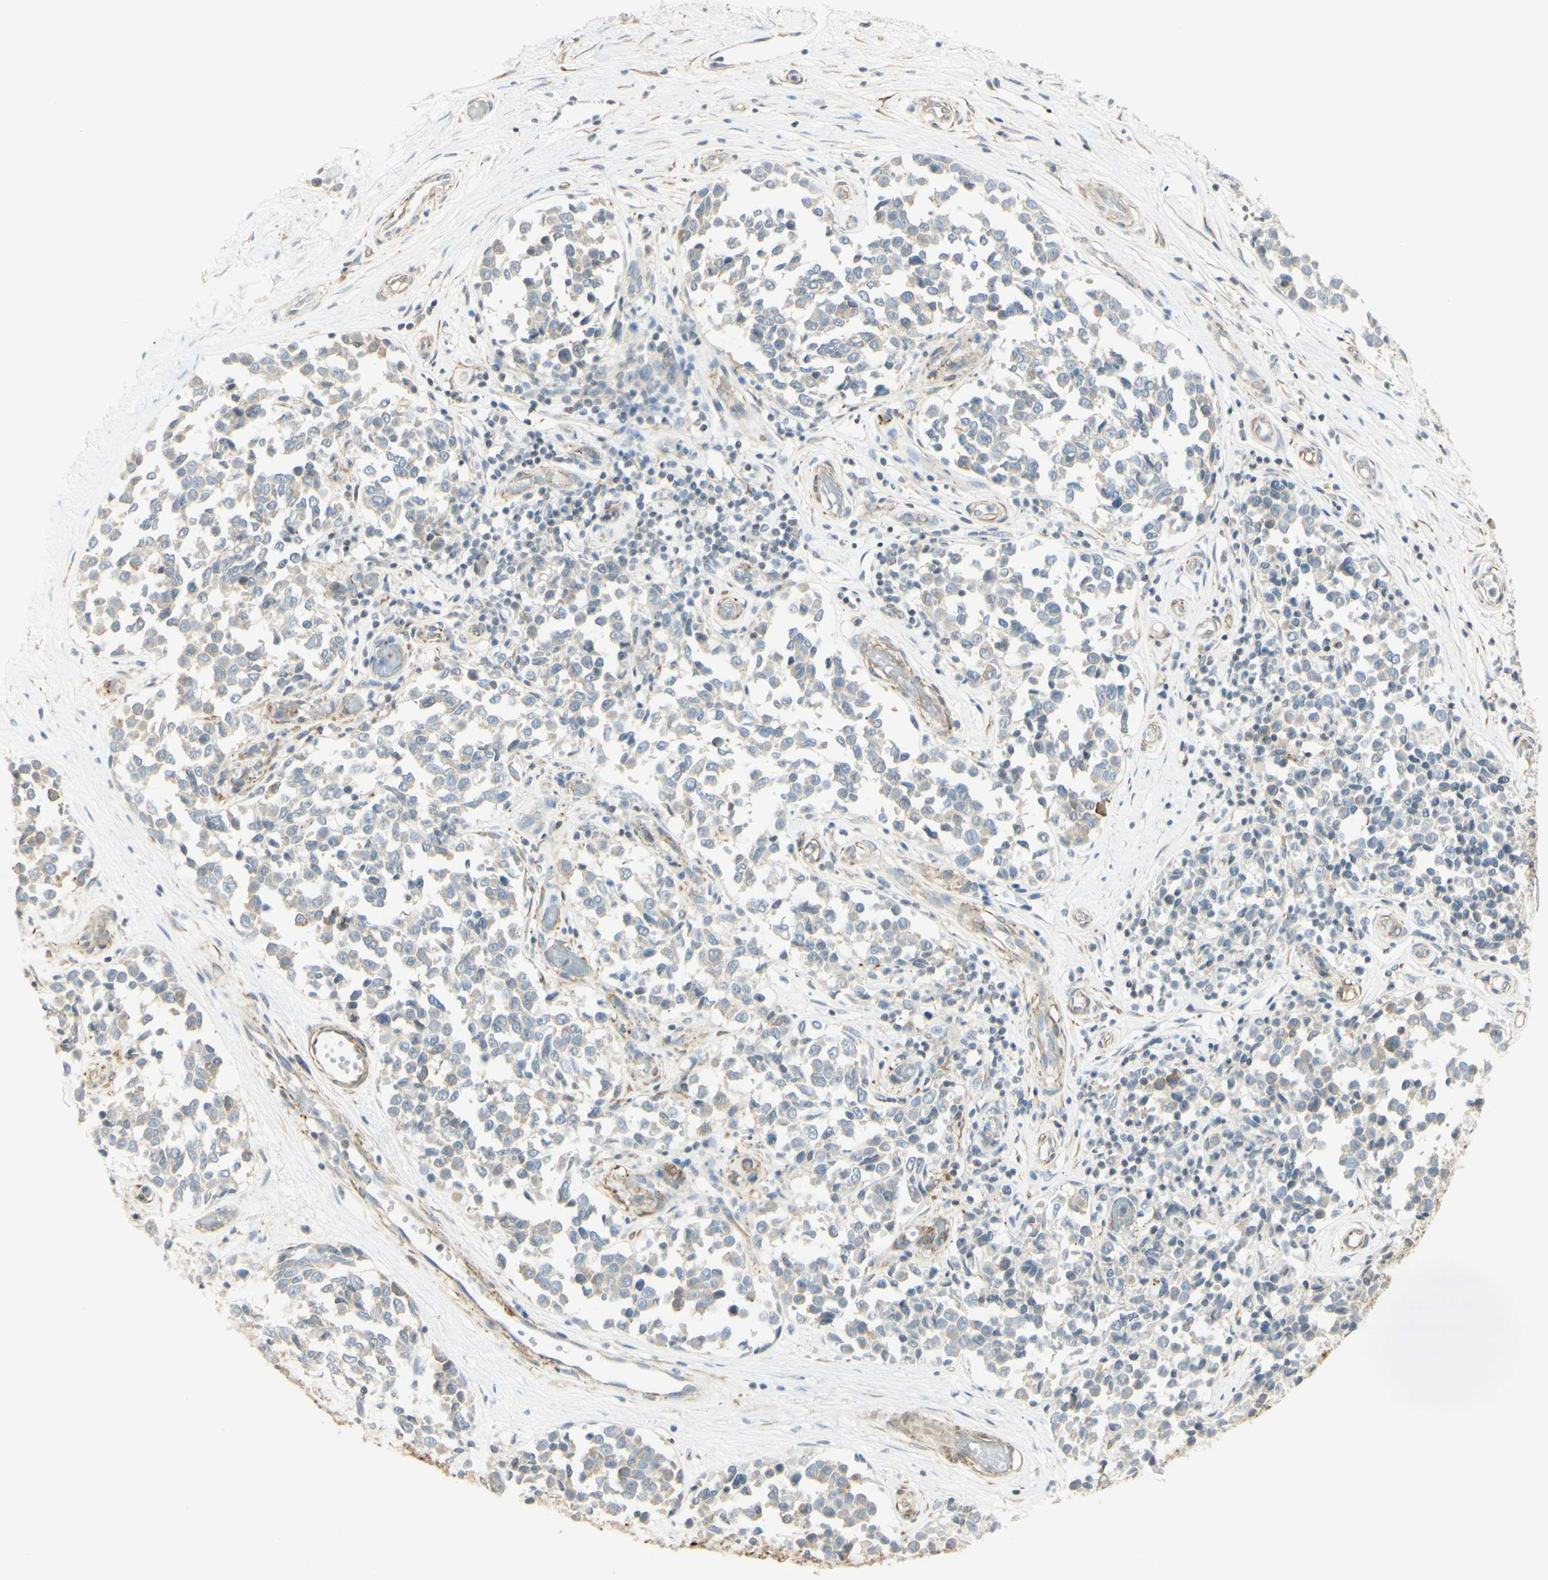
{"staining": {"intensity": "weak", "quantity": "25%-75%", "location": "cytoplasmic/membranous"}, "tissue": "melanoma", "cell_type": "Tumor cells", "image_type": "cancer", "snomed": [{"axis": "morphology", "description": "Malignant melanoma, NOS"}, {"axis": "topography", "description": "Skin"}], "caption": "Melanoma stained with a brown dye shows weak cytoplasmic/membranous positive positivity in approximately 25%-75% of tumor cells.", "gene": "MAP1B", "patient": {"sex": "female", "age": 64}}